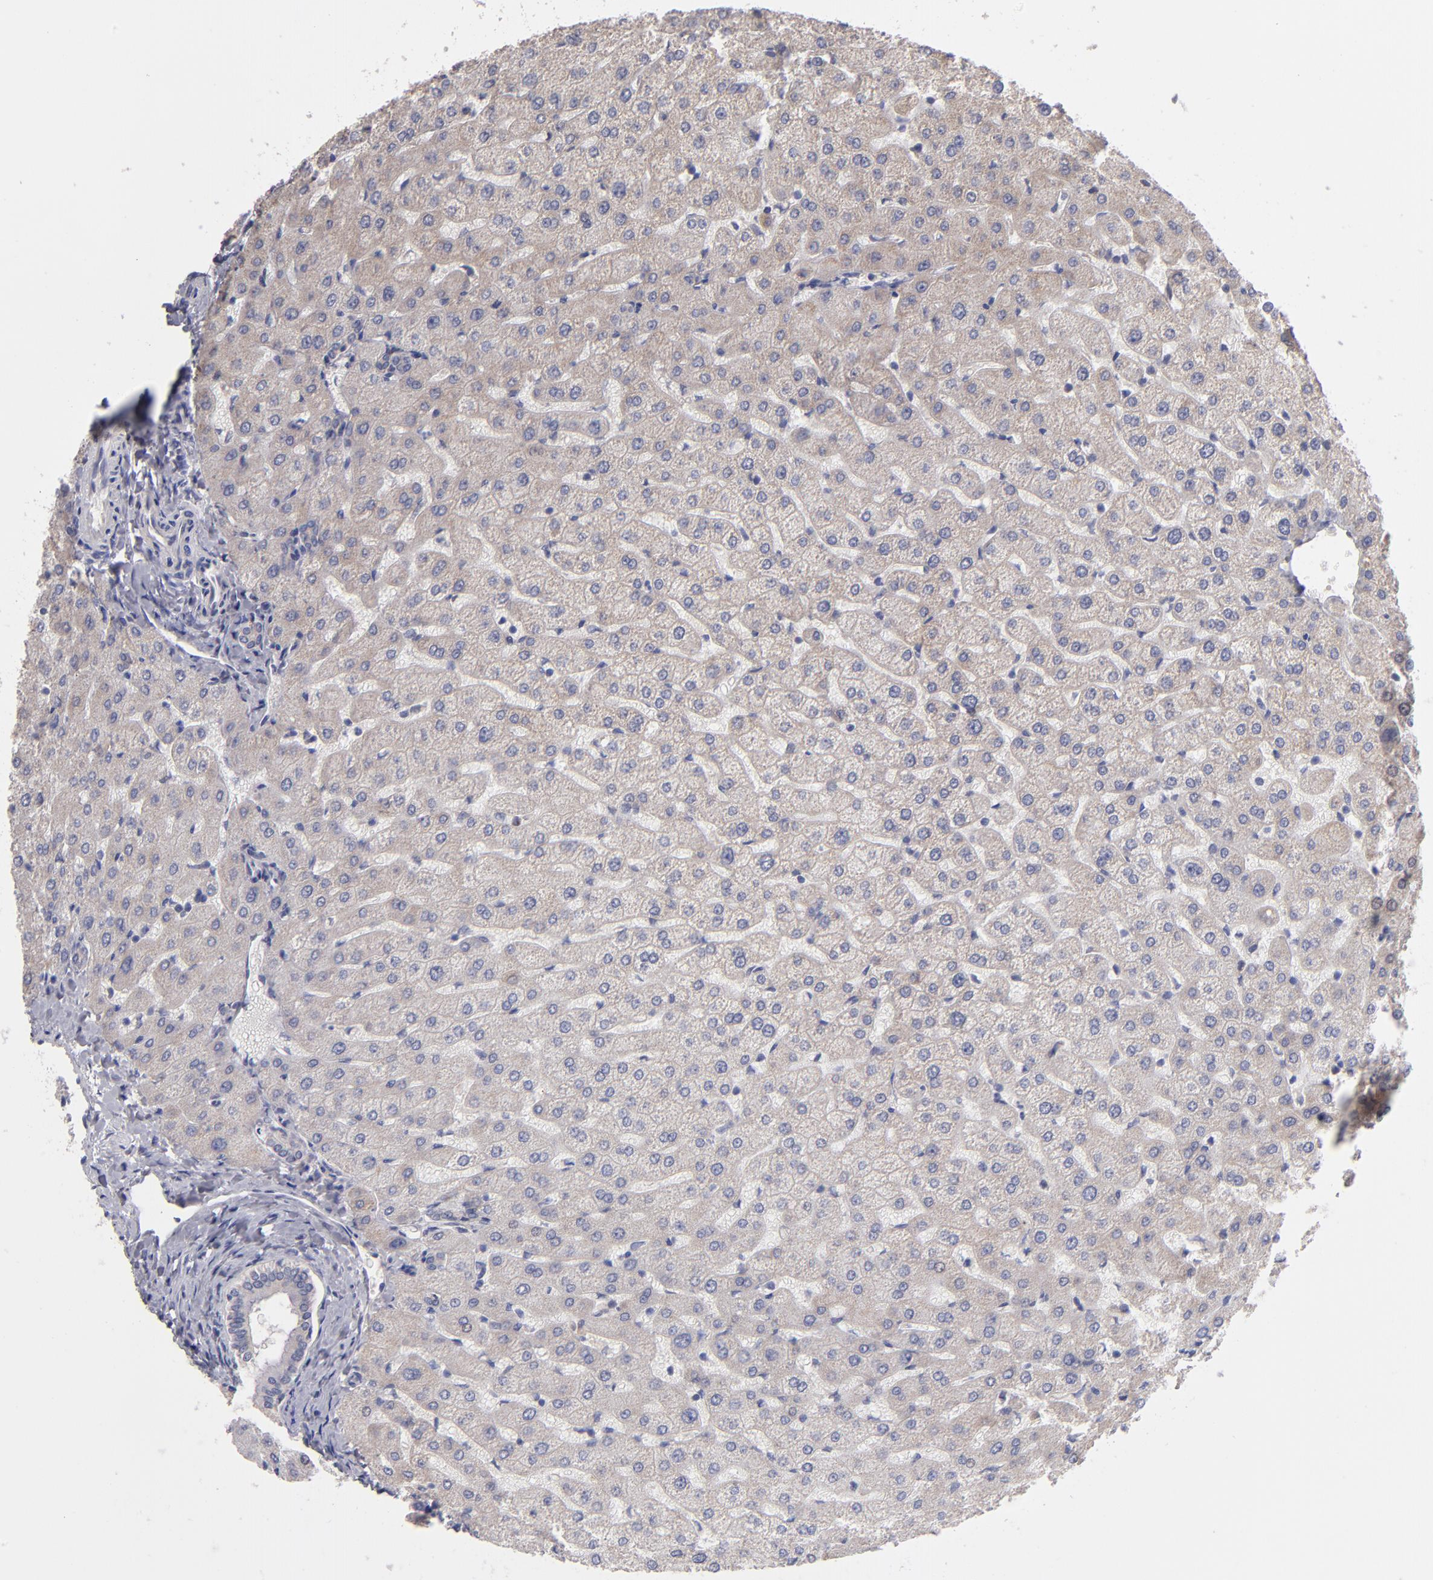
{"staining": {"intensity": "weak", "quantity": ">75%", "location": "cytoplasmic/membranous"}, "tissue": "liver", "cell_type": "Cholangiocytes", "image_type": "normal", "snomed": [{"axis": "morphology", "description": "Normal tissue, NOS"}, {"axis": "morphology", "description": "Fibrosis, NOS"}, {"axis": "topography", "description": "Liver"}], "caption": "Normal liver shows weak cytoplasmic/membranous expression in about >75% of cholangiocytes, visualized by immunohistochemistry. (DAB (3,3'-diaminobenzidine) IHC, brown staining for protein, blue staining for nuclei).", "gene": "HCCS", "patient": {"sex": "female", "age": 29}}